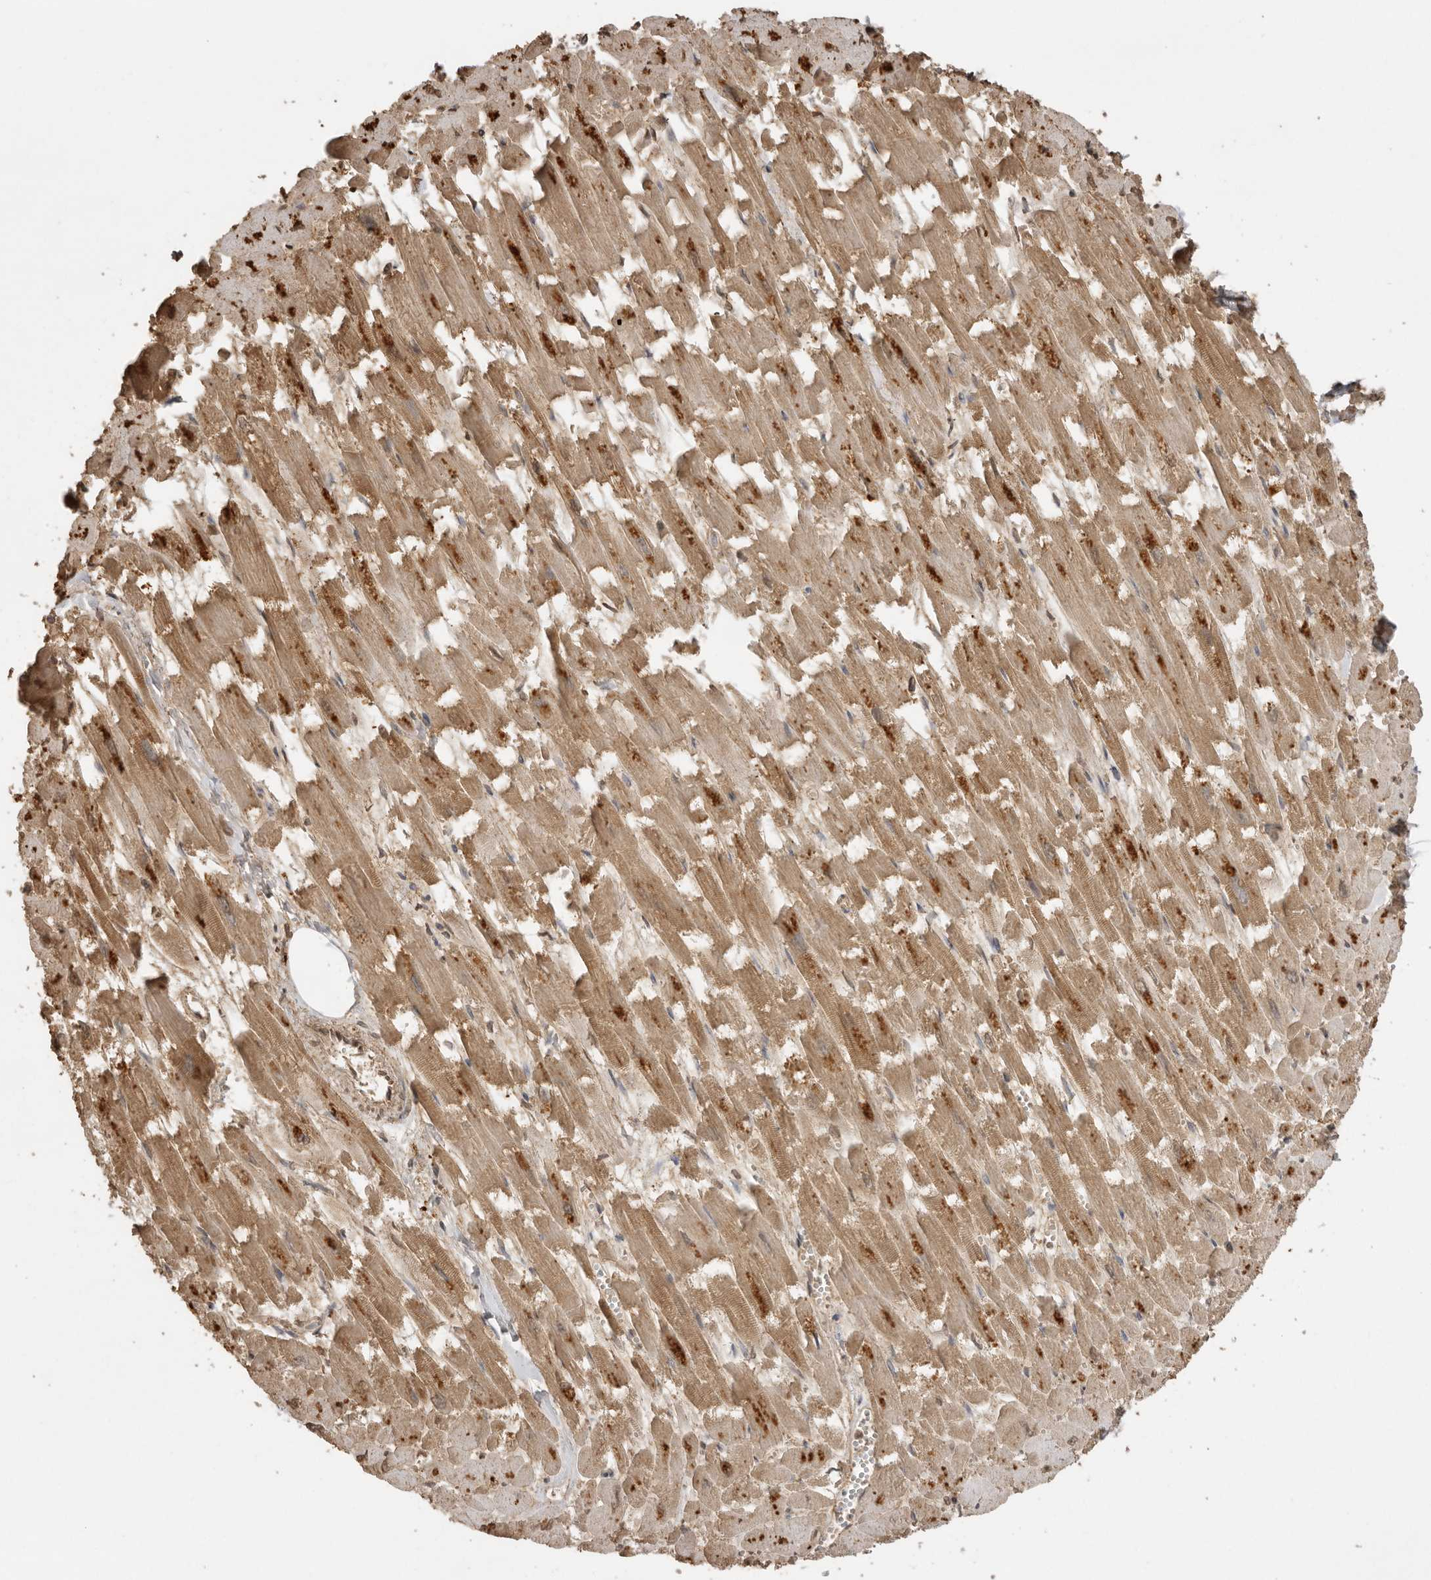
{"staining": {"intensity": "moderate", "quantity": "25%-75%", "location": "cytoplasmic/membranous"}, "tissue": "heart muscle", "cell_type": "Cardiomyocytes", "image_type": "normal", "snomed": [{"axis": "morphology", "description": "Normal tissue, NOS"}, {"axis": "topography", "description": "Heart"}], "caption": "A medium amount of moderate cytoplasmic/membranous positivity is present in approximately 25%-75% of cardiomyocytes in benign heart muscle. (Brightfield microscopy of DAB IHC at high magnification).", "gene": "JAG2", "patient": {"sex": "male", "age": 54}}